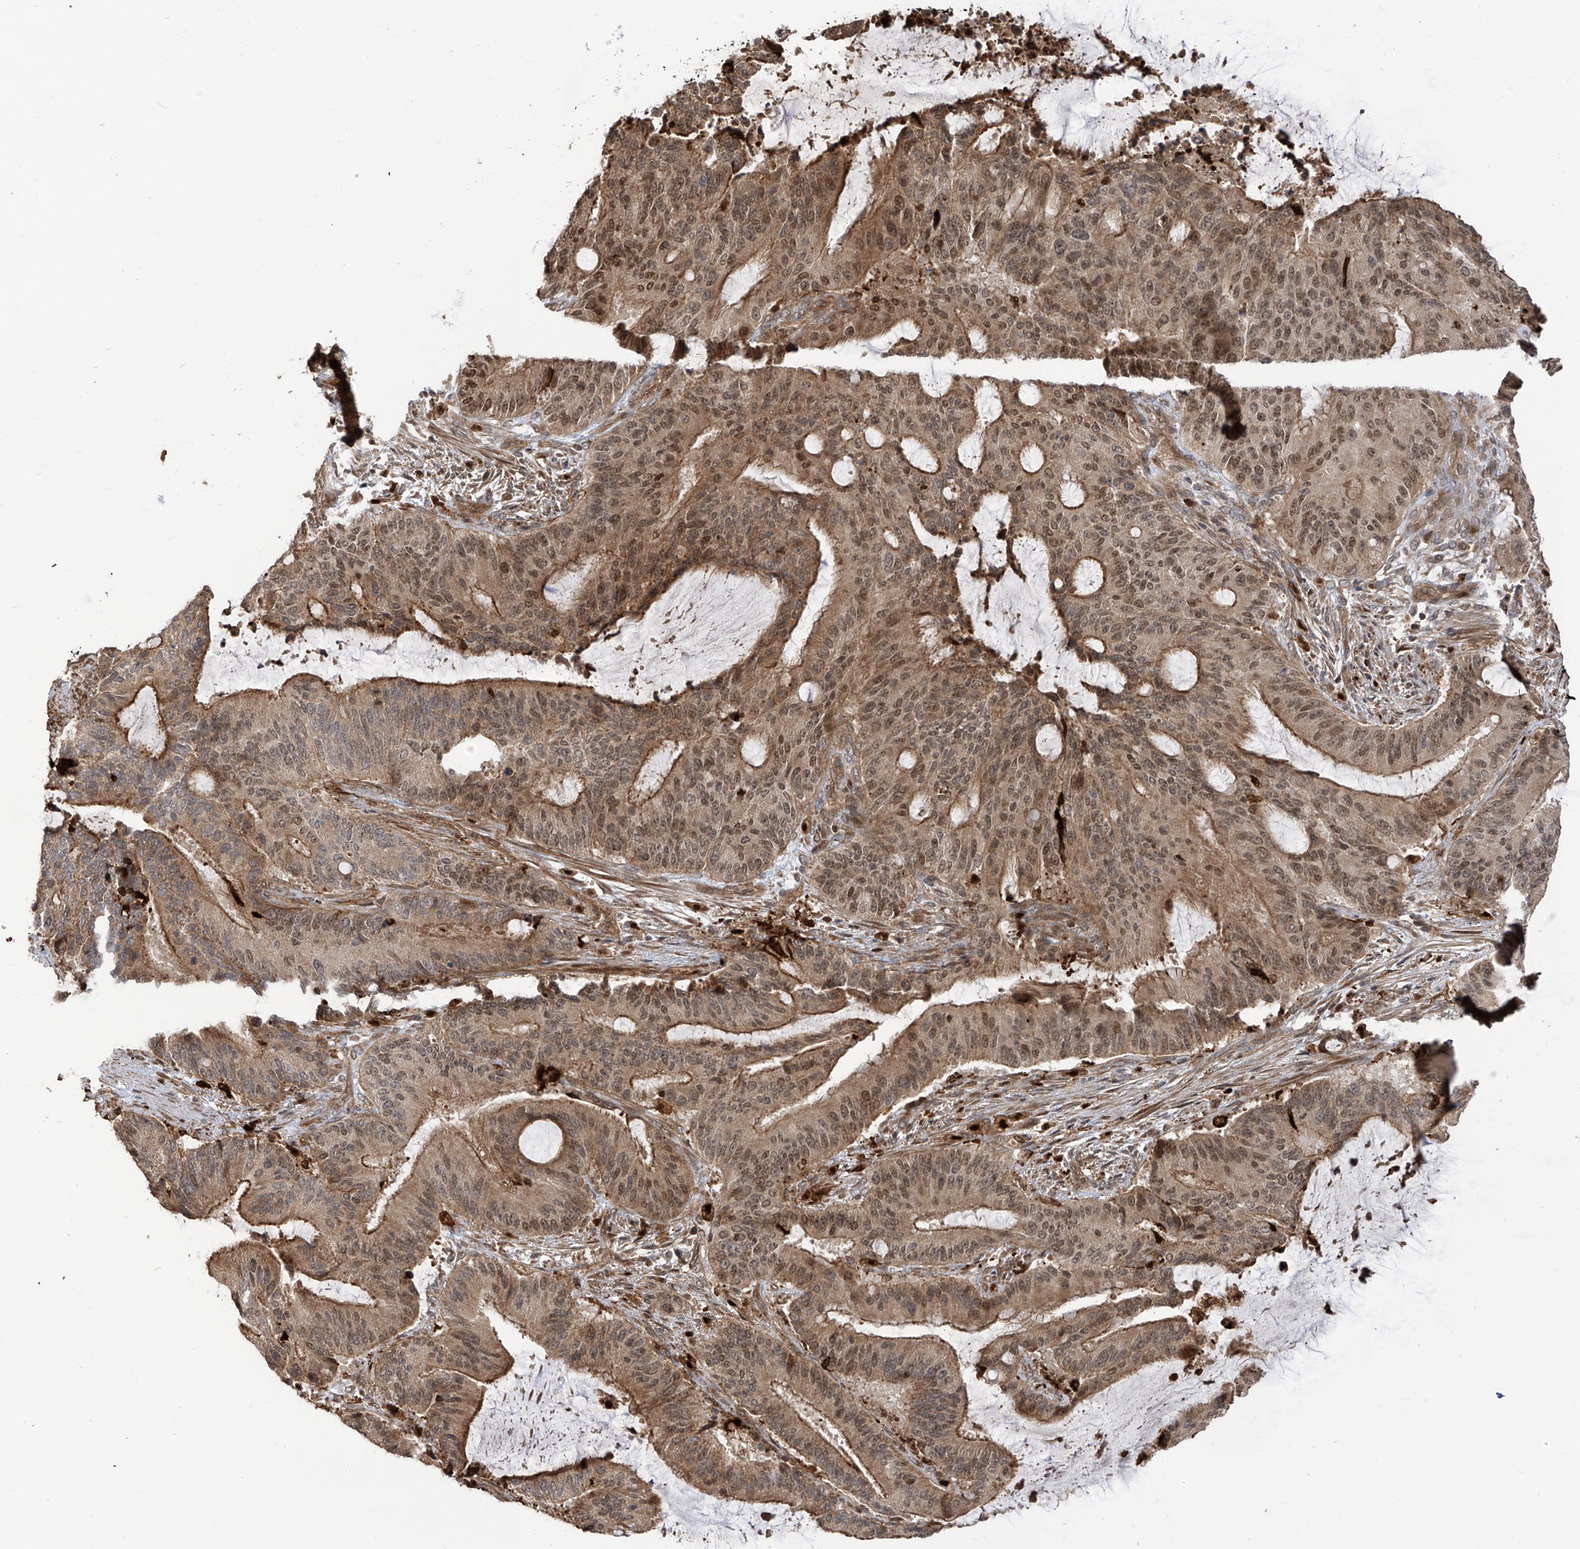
{"staining": {"intensity": "moderate", "quantity": ">75%", "location": "cytoplasmic/membranous,nuclear"}, "tissue": "liver cancer", "cell_type": "Tumor cells", "image_type": "cancer", "snomed": [{"axis": "morphology", "description": "Normal tissue, NOS"}, {"axis": "morphology", "description": "Cholangiocarcinoma"}, {"axis": "topography", "description": "Liver"}, {"axis": "topography", "description": "Peripheral nerve tissue"}], "caption": "The photomicrograph reveals a brown stain indicating the presence of a protein in the cytoplasmic/membranous and nuclear of tumor cells in liver cancer (cholangiocarcinoma).", "gene": "ATAD2B", "patient": {"sex": "female", "age": 73}}